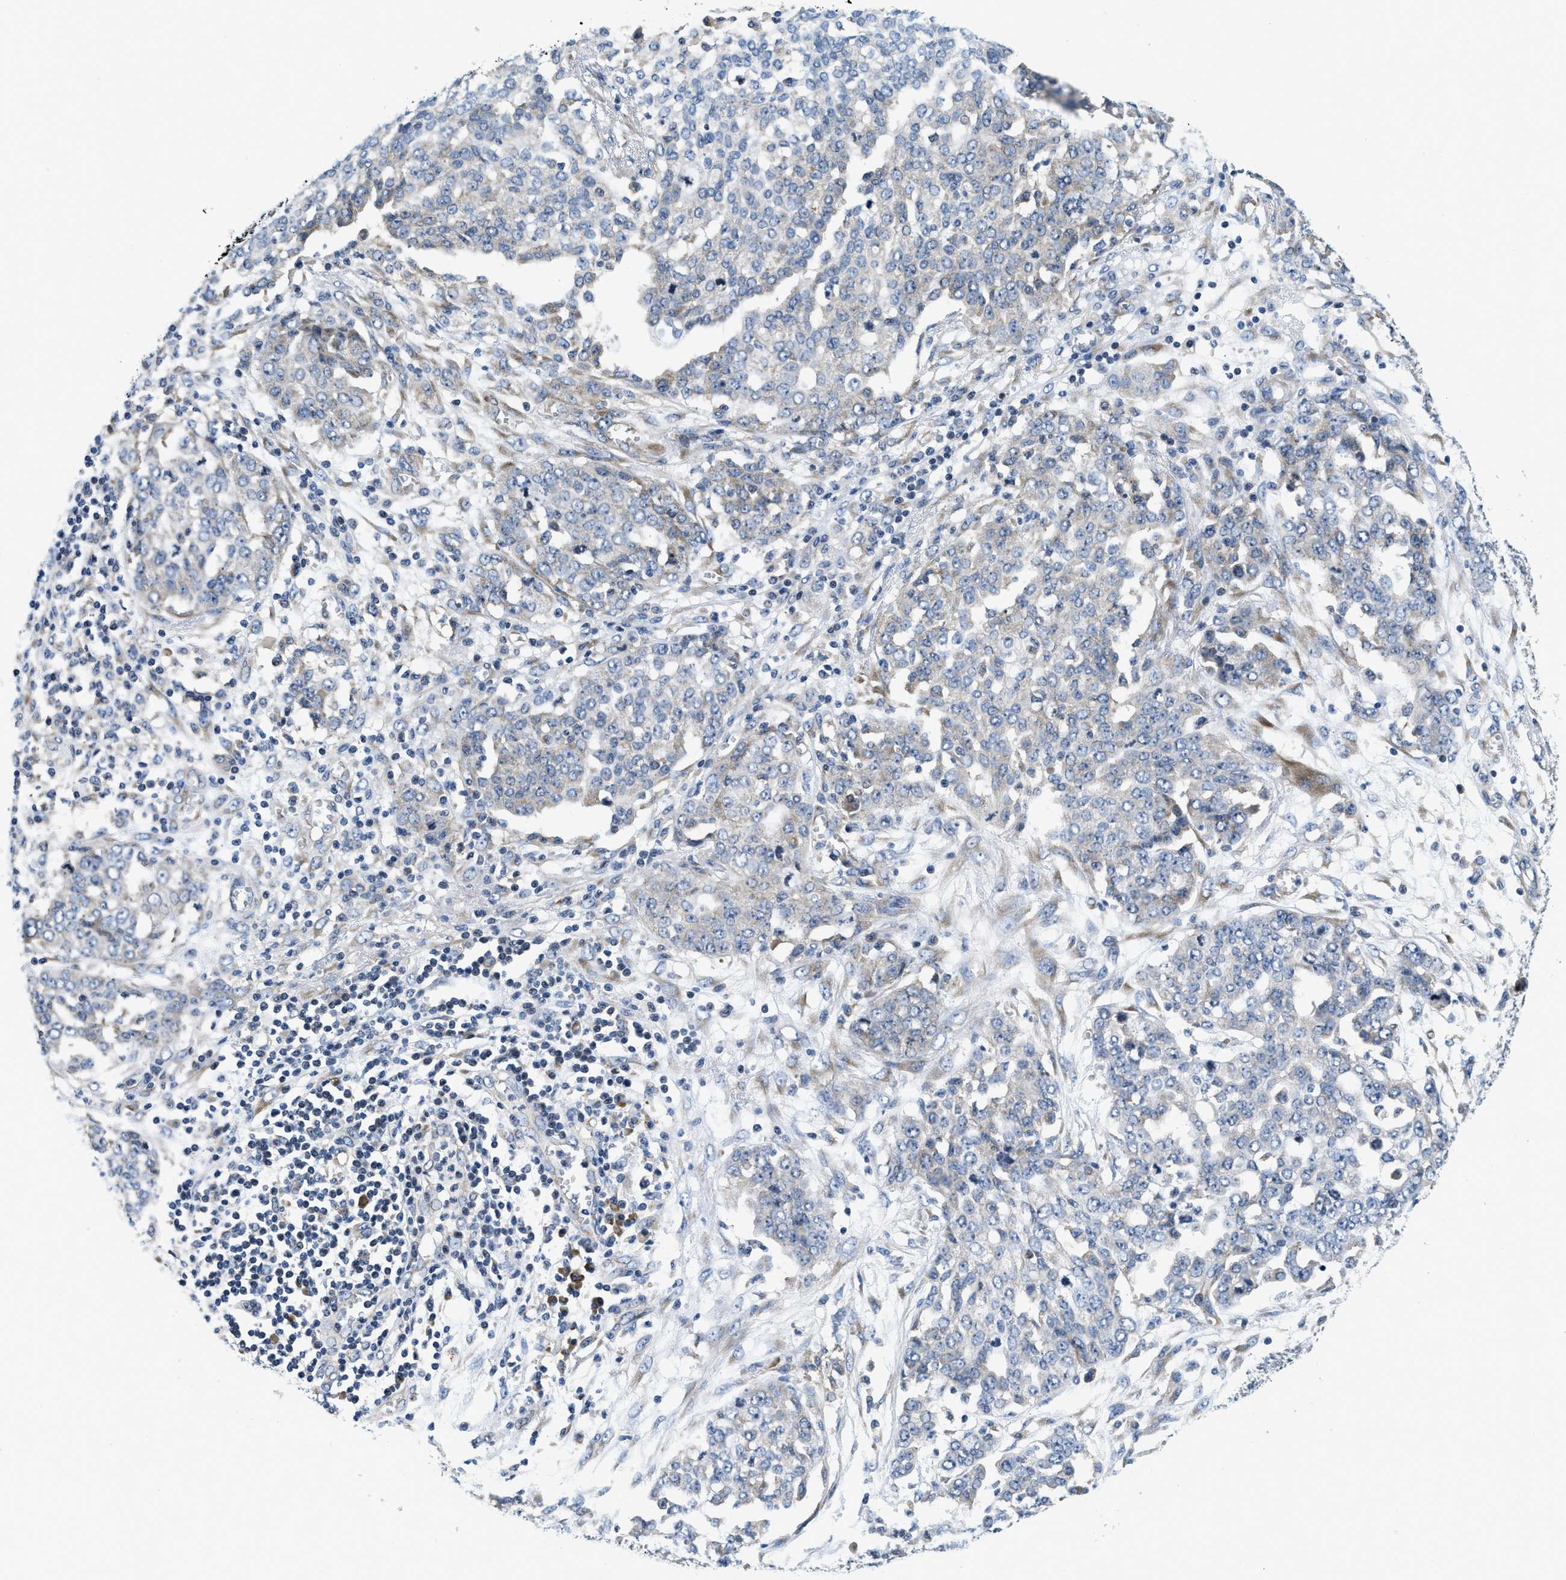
{"staining": {"intensity": "weak", "quantity": "<25%", "location": "cytoplasmic/membranous"}, "tissue": "ovarian cancer", "cell_type": "Tumor cells", "image_type": "cancer", "snomed": [{"axis": "morphology", "description": "Cystadenocarcinoma, serous, NOS"}, {"axis": "topography", "description": "Soft tissue"}, {"axis": "topography", "description": "Ovary"}], "caption": "Tumor cells are negative for brown protein staining in ovarian serous cystadenocarcinoma.", "gene": "IKBKE", "patient": {"sex": "female", "age": 57}}